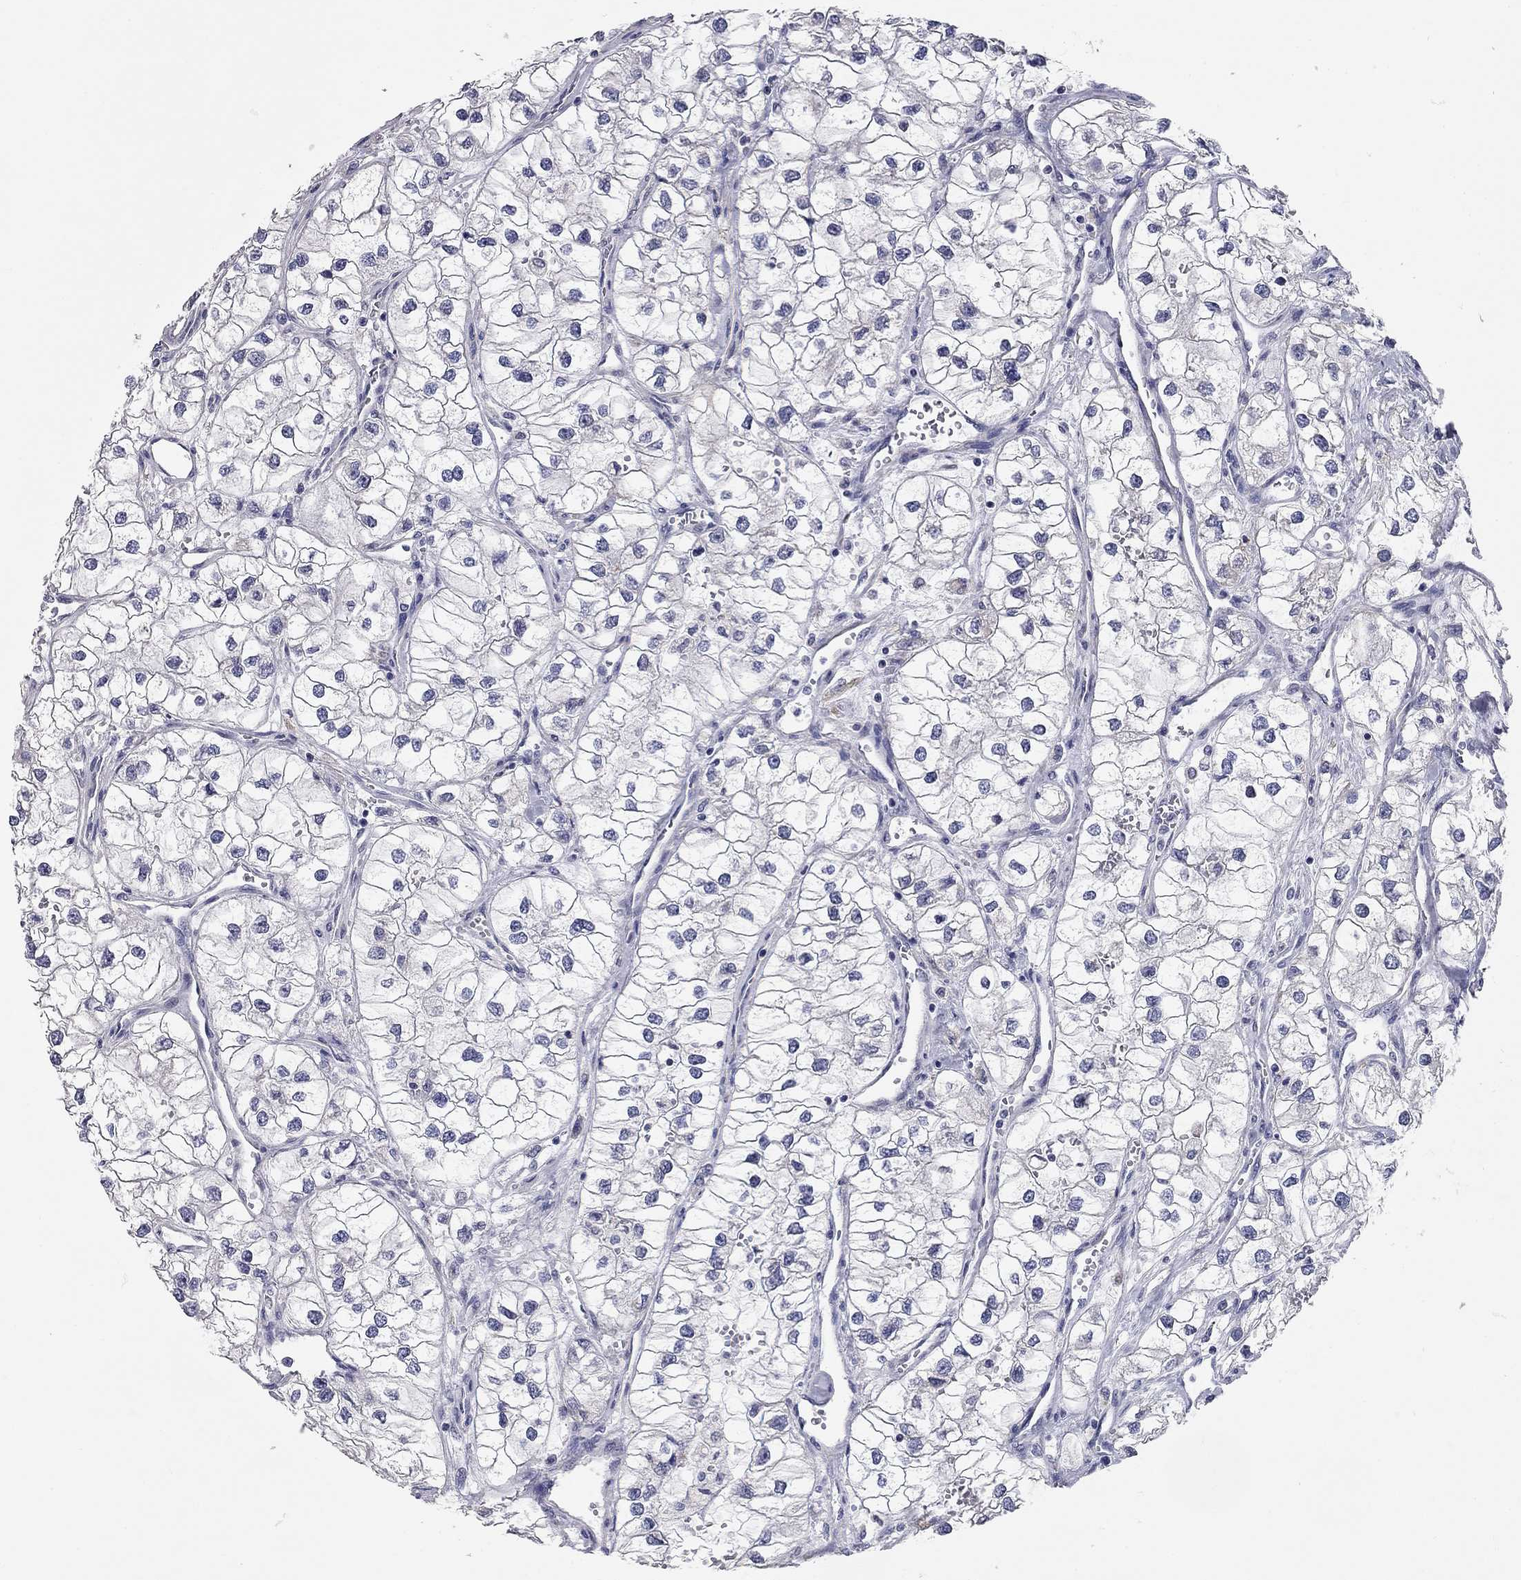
{"staining": {"intensity": "negative", "quantity": "none", "location": "none"}, "tissue": "renal cancer", "cell_type": "Tumor cells", "image_type": "cancer", "snomed": [{"axis": "morphology", "description": "Adenocarcinoma, NOS"}, {"axis": "topography", "description": "Kidney"}], "caption": "IHC micrograph of human renal adenocarcinoma stained for a protein (brown), which shows no positivity in tumor cells.", "gene": "XAGE2", "patient": {"sex": "male", "age": 59}}